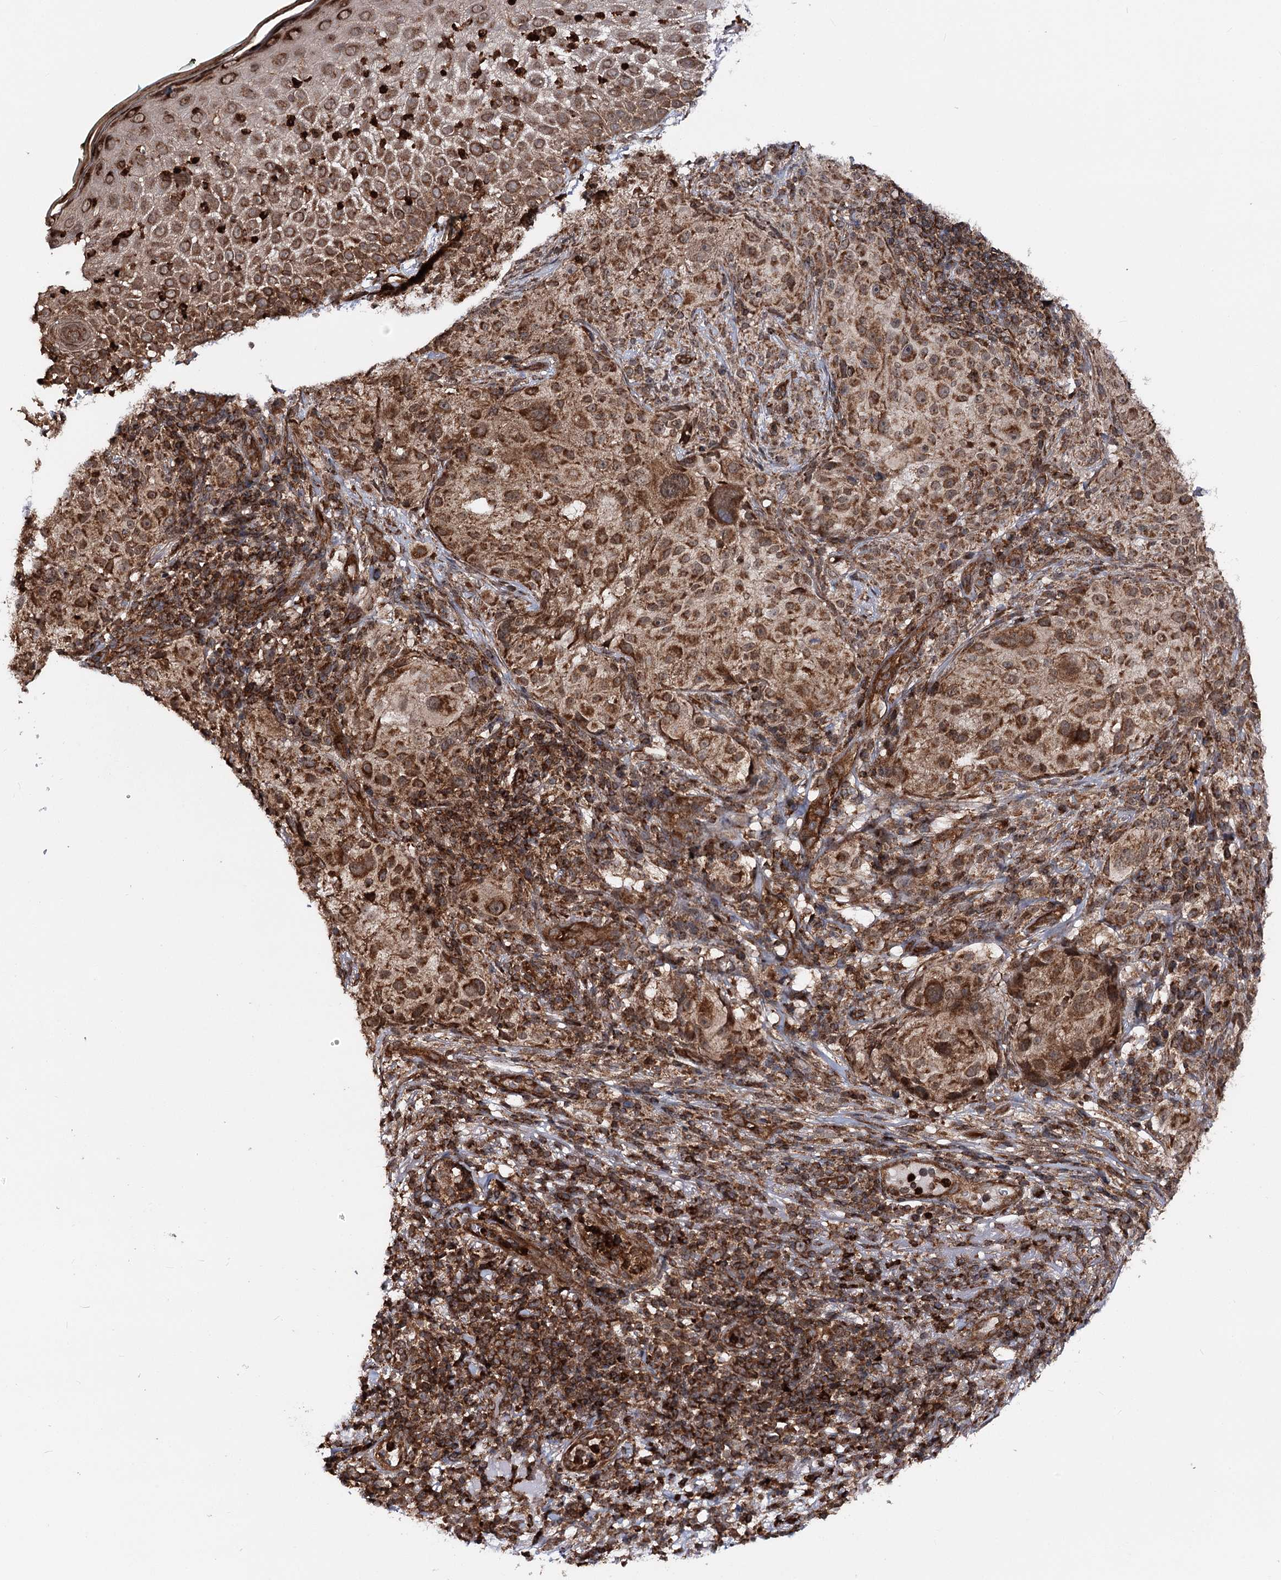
{"staining": {"intensity": "strong", "quantity": ">75%", "location": "cytoplasmic/membranous"}, "tissue": "melanoma", "cell_type": "Tumor cells", "image_type": "cancer", "snomed": [{"axis": "morphology", "description": "Necrosis, NOS"}, {"axis": "morphology", "description": "Malignant melanoma, NOS"}, {"axis": "topography", "description": "Skin"}], "caption": "Immunohistochemical staining of human malignant melanoma displays high levels of strong cytoplasmic/membranous protein expression in about >75% of tumor cells.", "gene": "FGFR1OP2", "patient": {"sex": "female", "age": 87}}